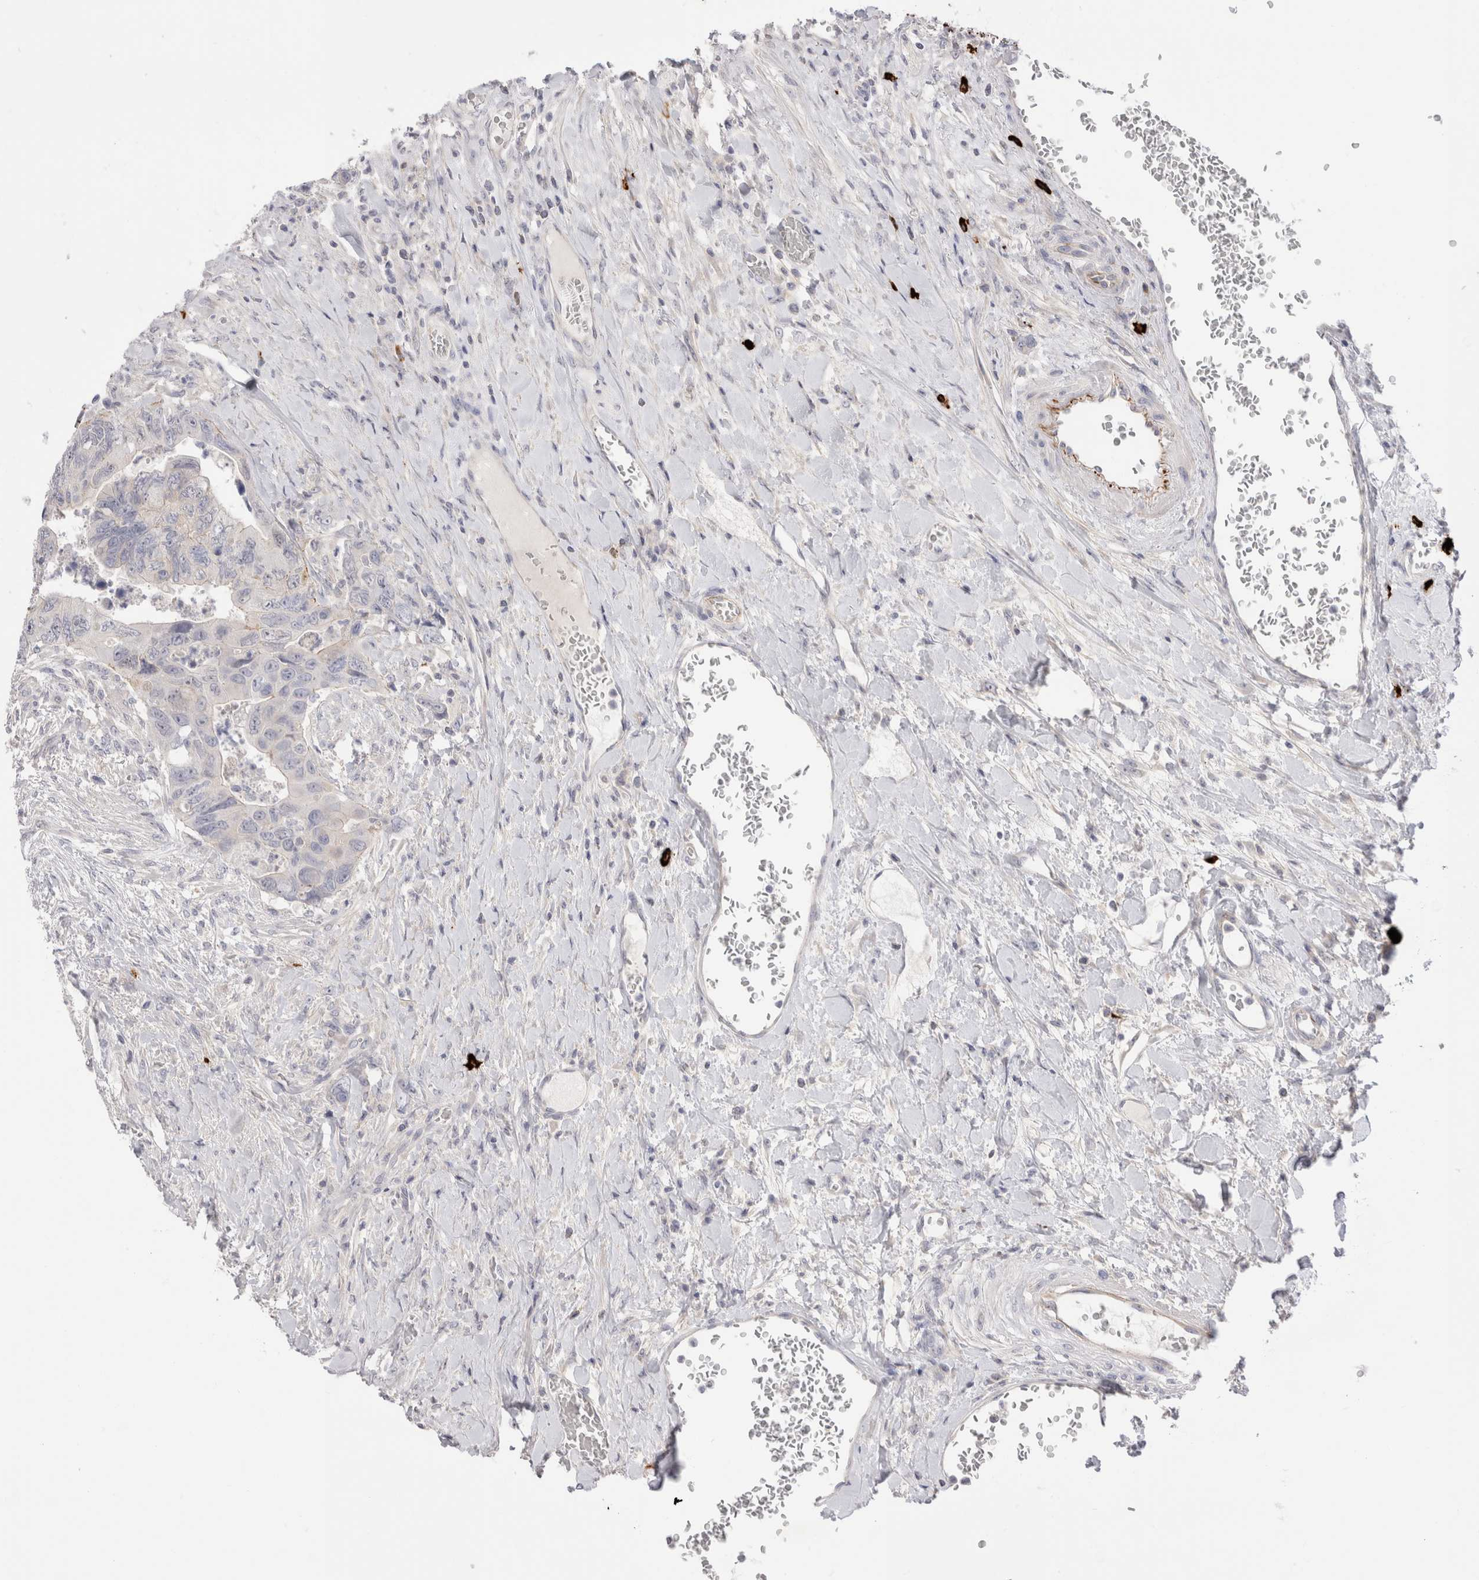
{"staining": {"intensity": "negative", "quantity": "none", "location": "none"}, "tissue": "colorectal cancer", "cell_type": "Tumor cells", "image_type": "cancer", "snomed": [{"axis": "morphology", "description": "Adenocarcinoma, NOS"}, {"axis": "topography", "description": "Rectum"}], "caption": "DAB (3,3'-diaminobenzidine) immunohistochemical staining of adenocarcinoma (colorectal) reveals no significant expression in tumor cells.", "gene": "SPINK2", "patient": {"sex": "male", "age": 63}}